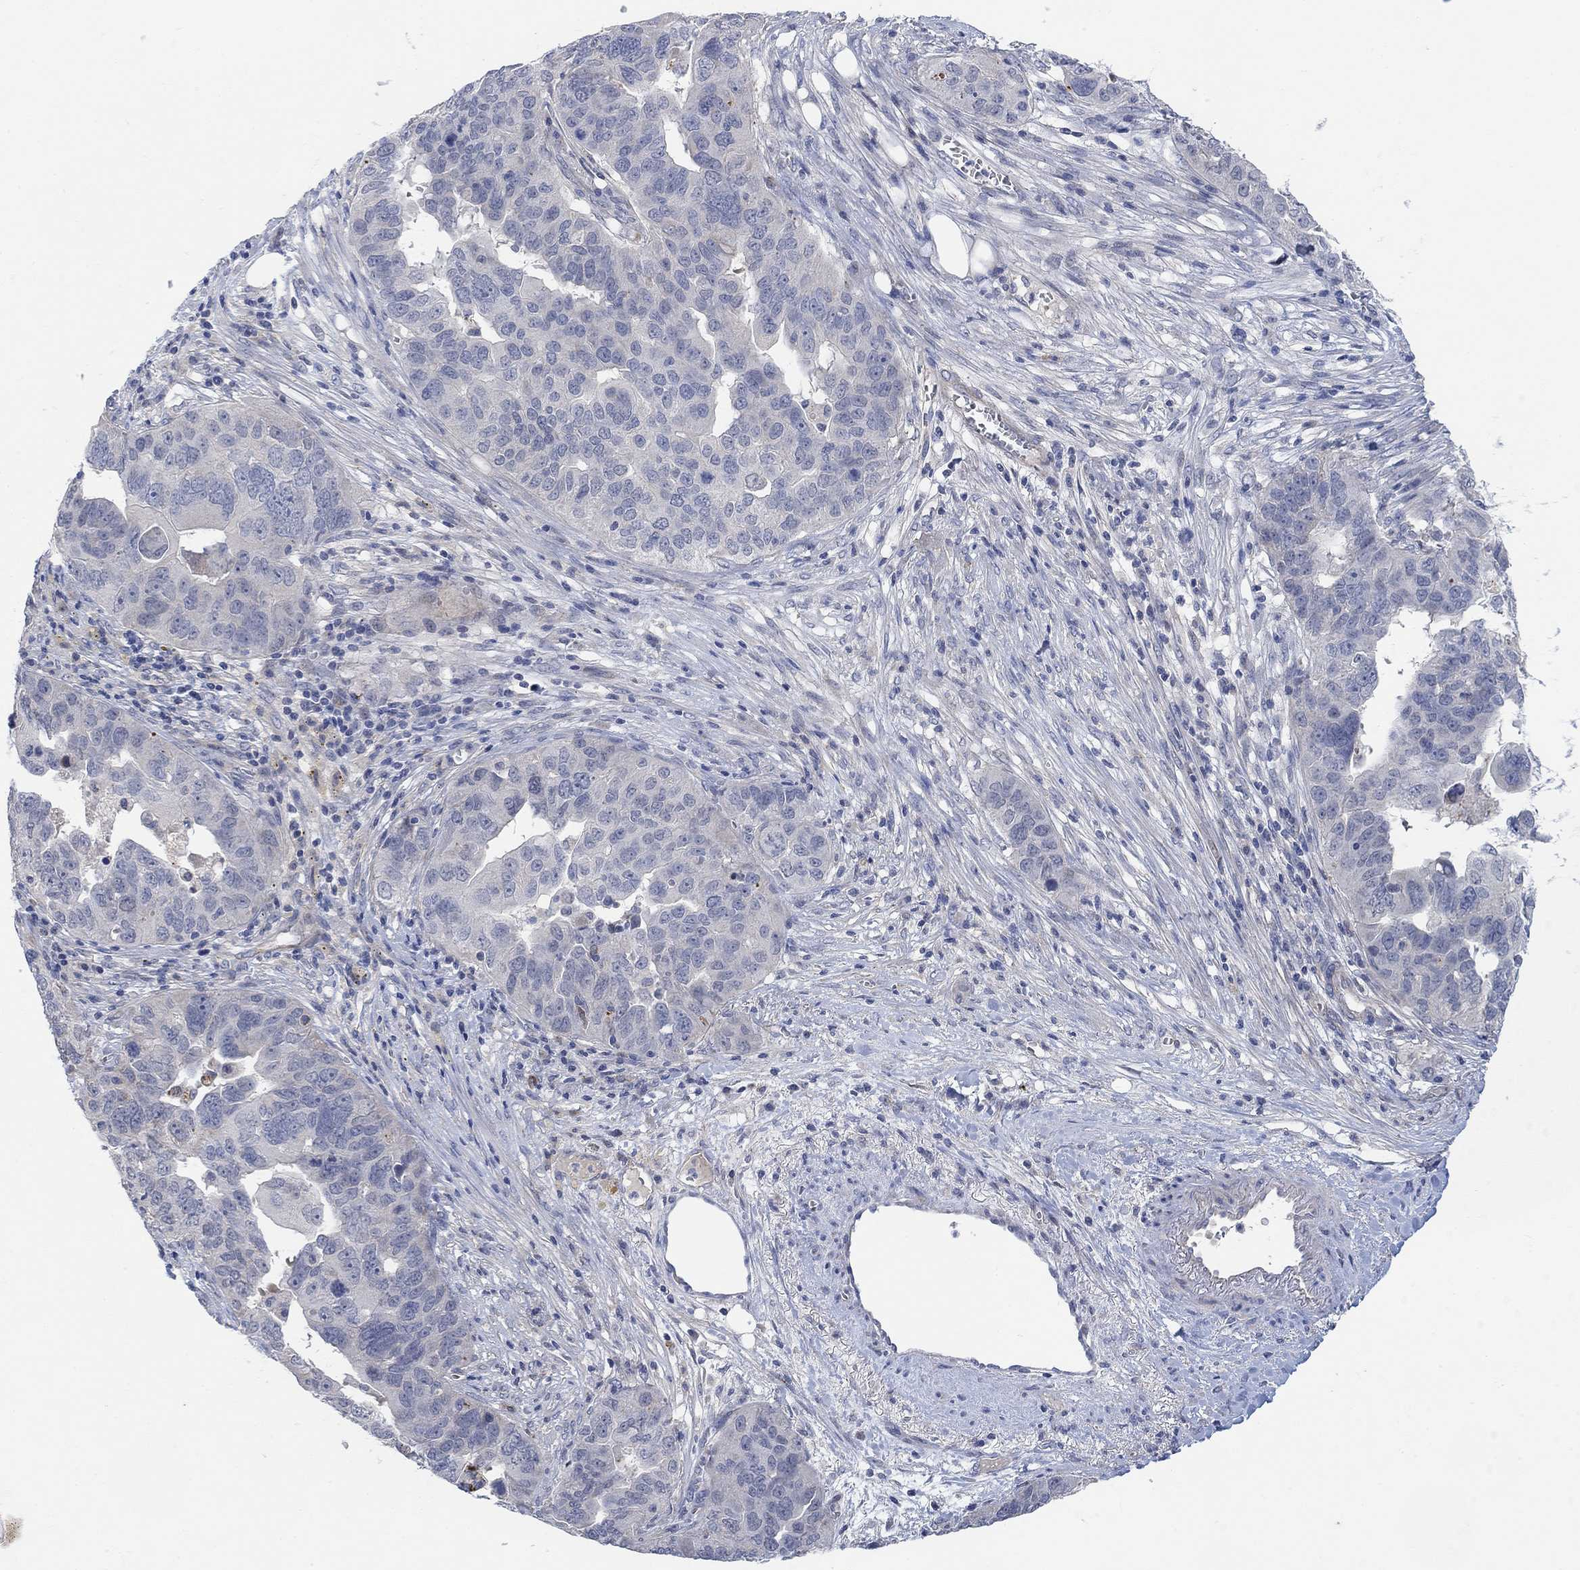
{"staining": {"intensity": "negative", "quantity": "none", "location": "none"}, "tissue": "ovarian cancer", "cell_type": "Tumor cells", "image_type": "cancer", "snomed": [{"axis": "morphology", "description": "Carcinoma, endometroid"}, {"axis": "topography", "description": "Soft tissue"}, {"axis": "topography", "description": "Ovary"}], "caption": "An image of human ovarian cancer (endometroid carcinoma) is negative for staining in tumor cells. The staining was performed using DAB (3,3'-diaminobenzidine) to visualize the protein expression in brown, while the nuclei were stained in blue with hematoxylin (Magnification: 20x).", "gene": "HCRTR1", "patient": {"sex": "female", "age": 52}}